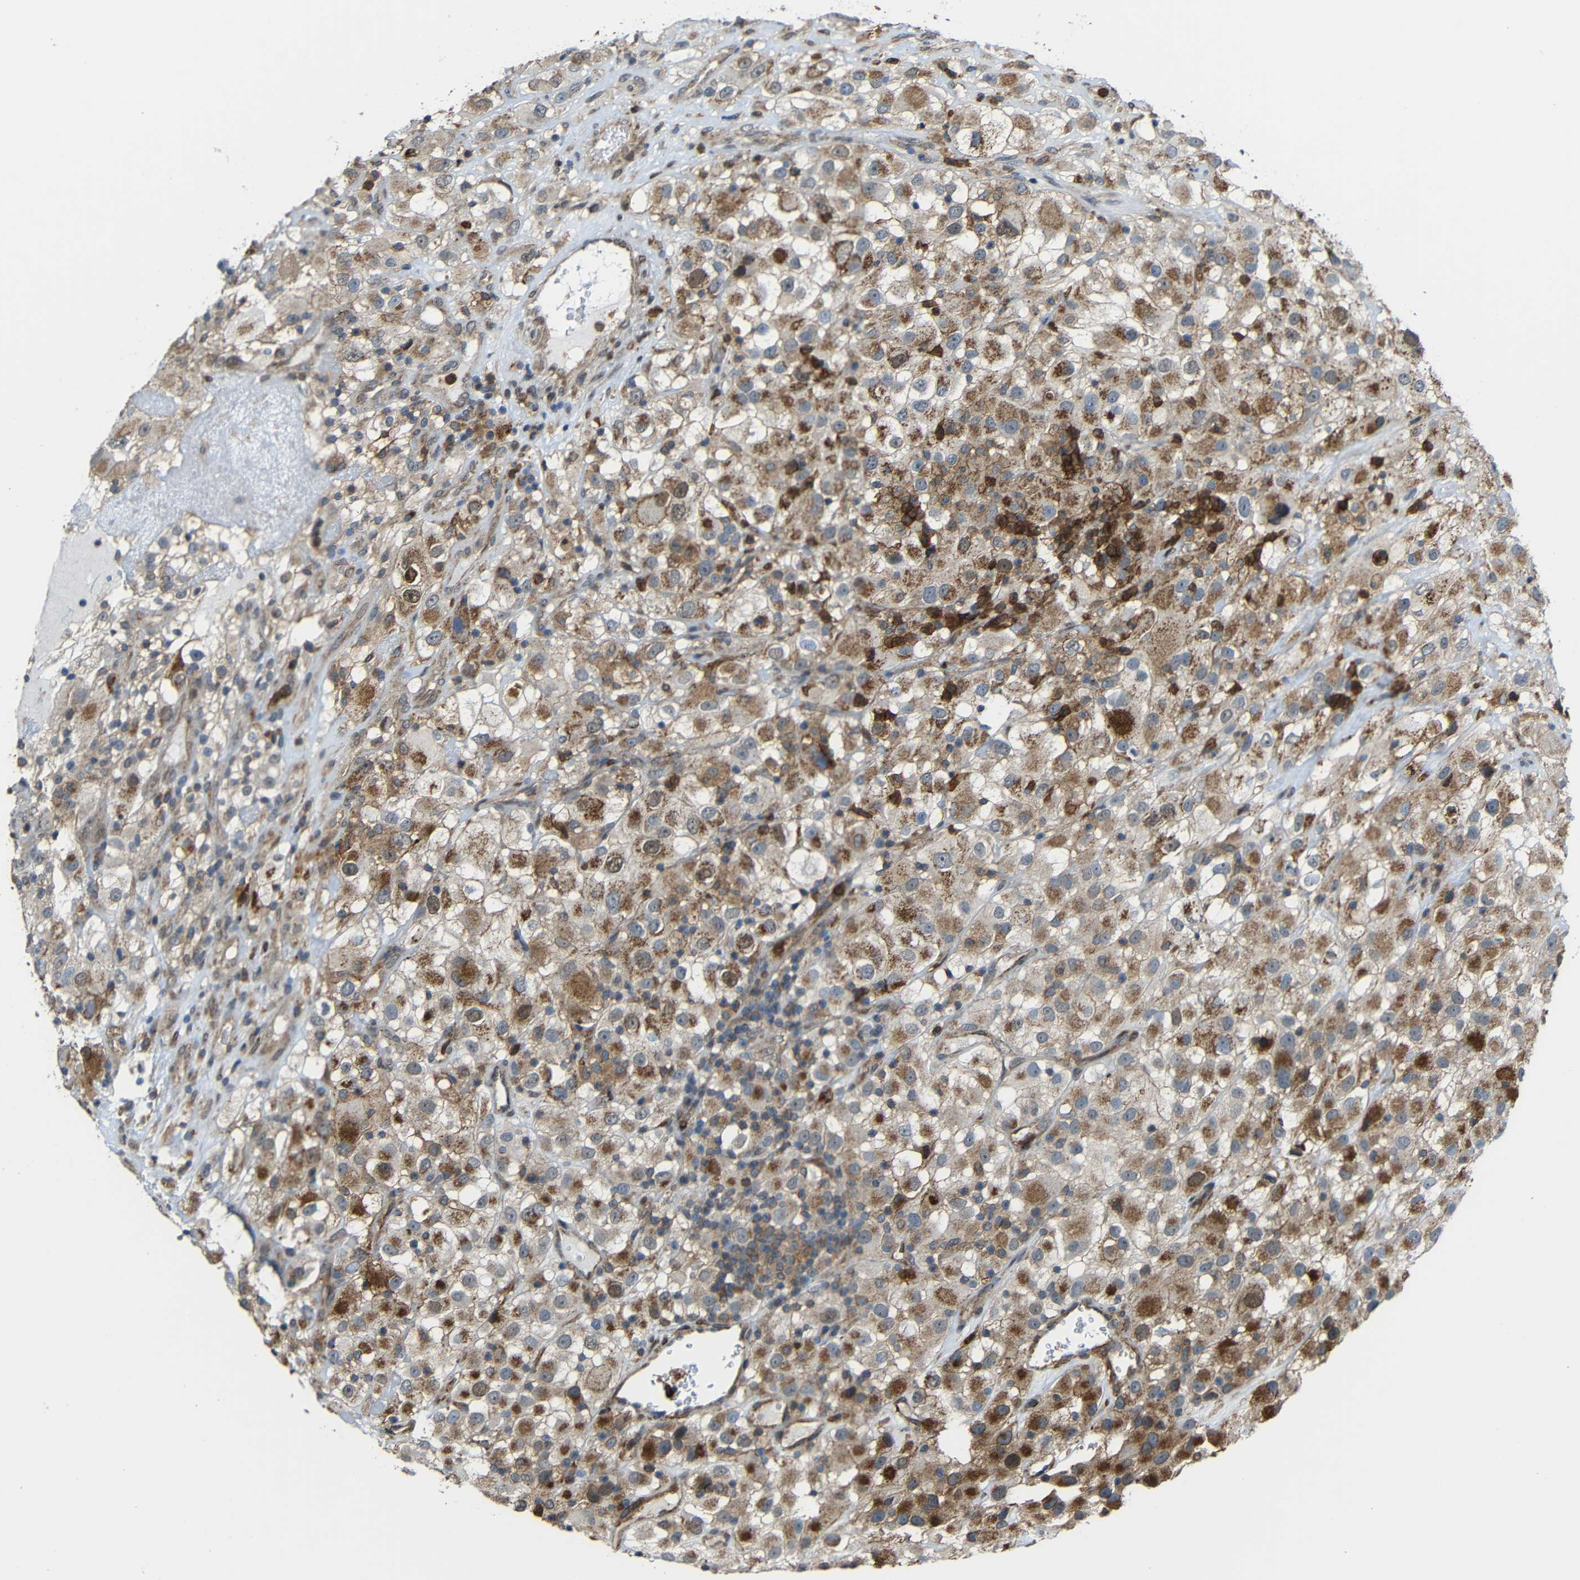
{"staining": {"intensity": "moderate", "quantity": ">75%", "location": "cytoplasmic/membranous"}, "tissue": "renal cancer", "cell_type": "Tumor cells", "image_type": "cancer", "snomed": [{"axis": "morphology", "description": "Adenocarcinoma, NOS"}, {"axis": "topography", "description": "Kidney"}], "caption": "Immunohistochemistry (IHC) histopathology image of neoplastic tissue: human renal cancer stained using immunohistochemistry (IHC) shows medium levels of moderate protein expression localized specifically in the cytoplasmic/membranous of tumor cells, appearing as a cytoplasmic/membranous brown color.", "gene": "C1GALT1", "patient": {"sex": "female", "age": 52}}